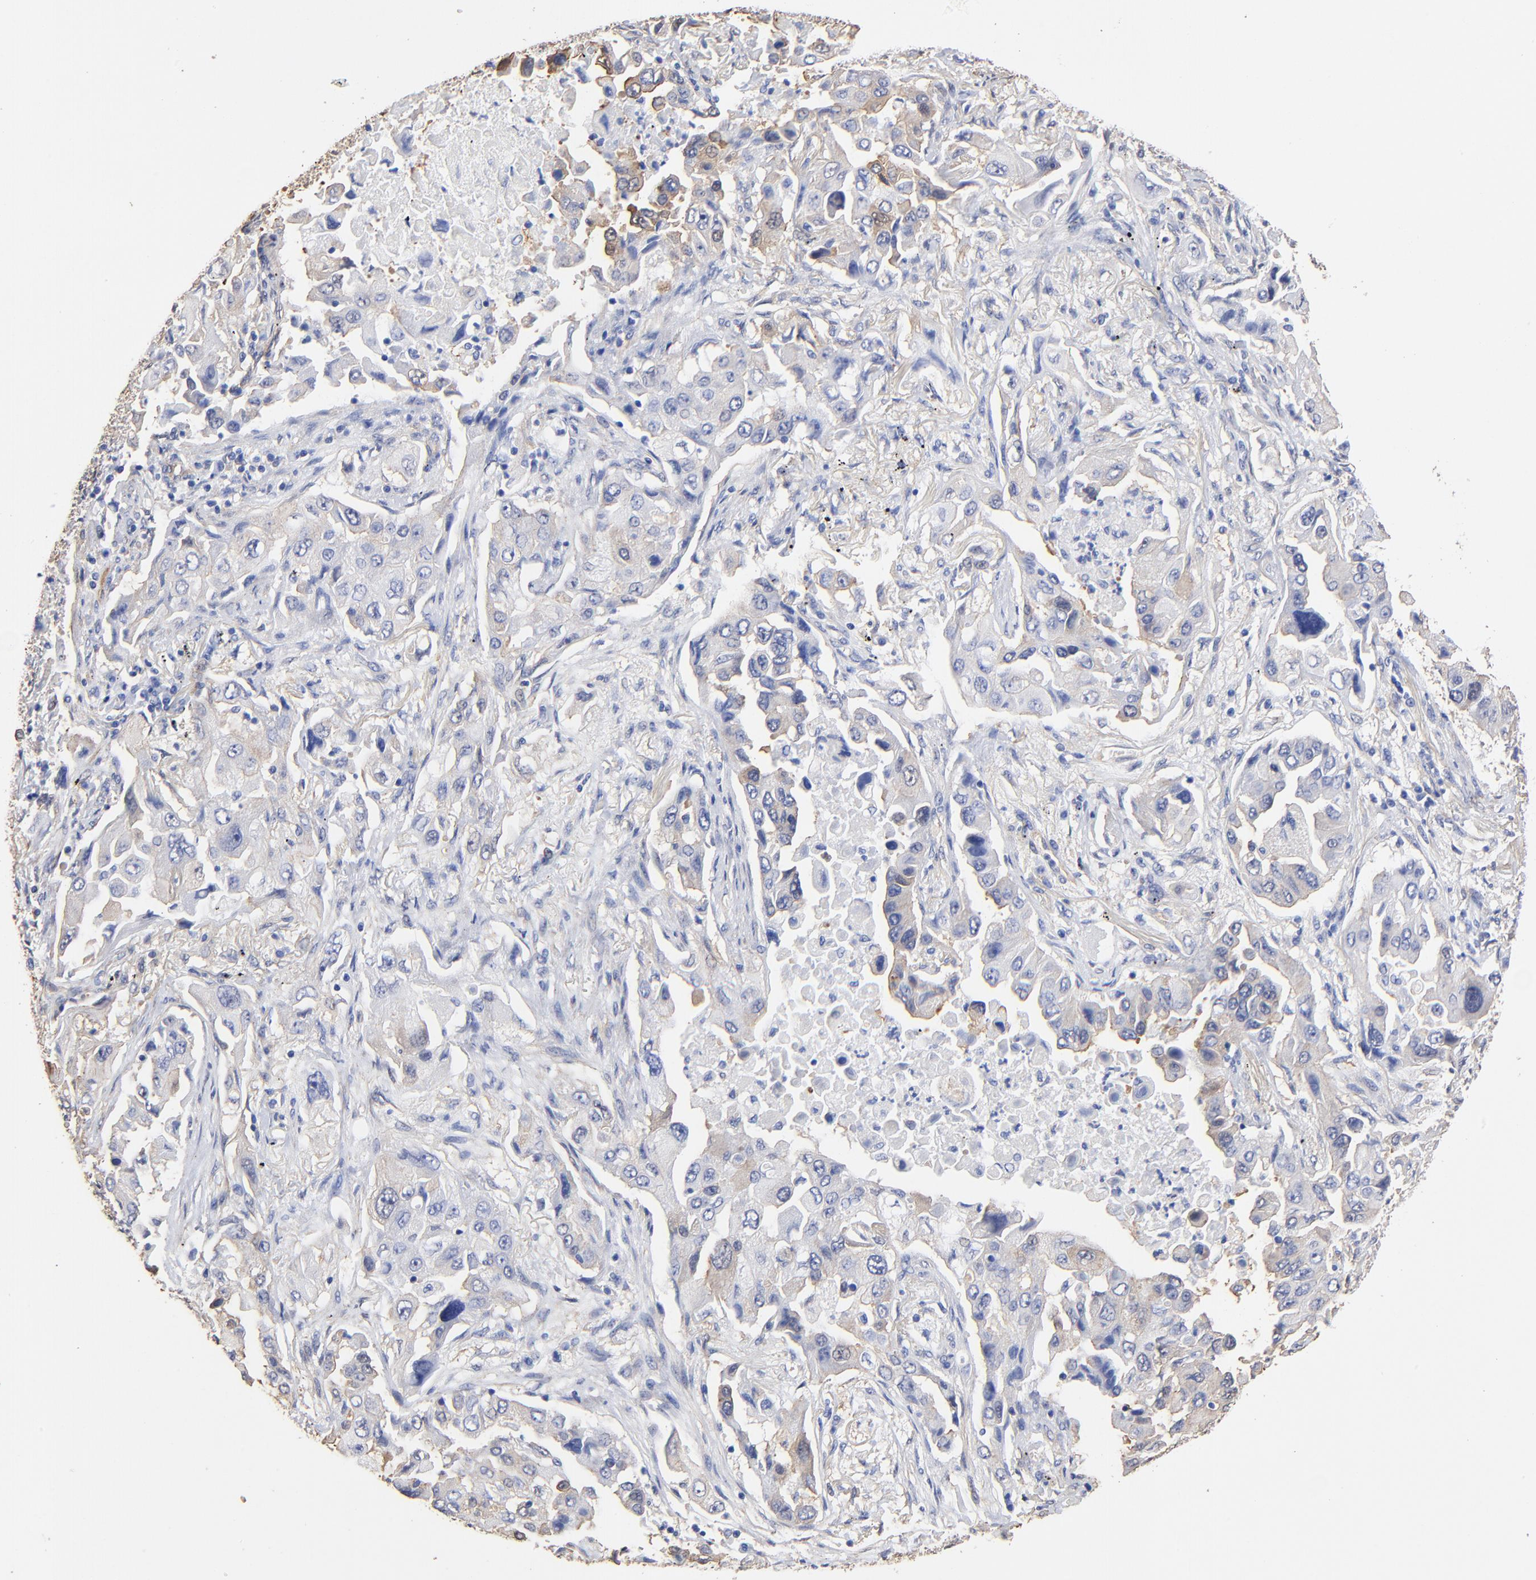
{"staining": {"intensity": "negative", "quantity": "none", "location": "none"}, "tissue": "lung cancer", "cell_type": "Tumor cells", "image_type": "cancer", "snomed": [{"axis": "morphology", "description": "Adenocarcinoma, NOS"}, {"axis": "topography", "description": "Lung"}], "caption": "Immunohistochemical staining of lung cancer reveals no significant staining in tumor cells.", "gene": "TAGLN2", "patient": {"sex": "female", "age": 65}}